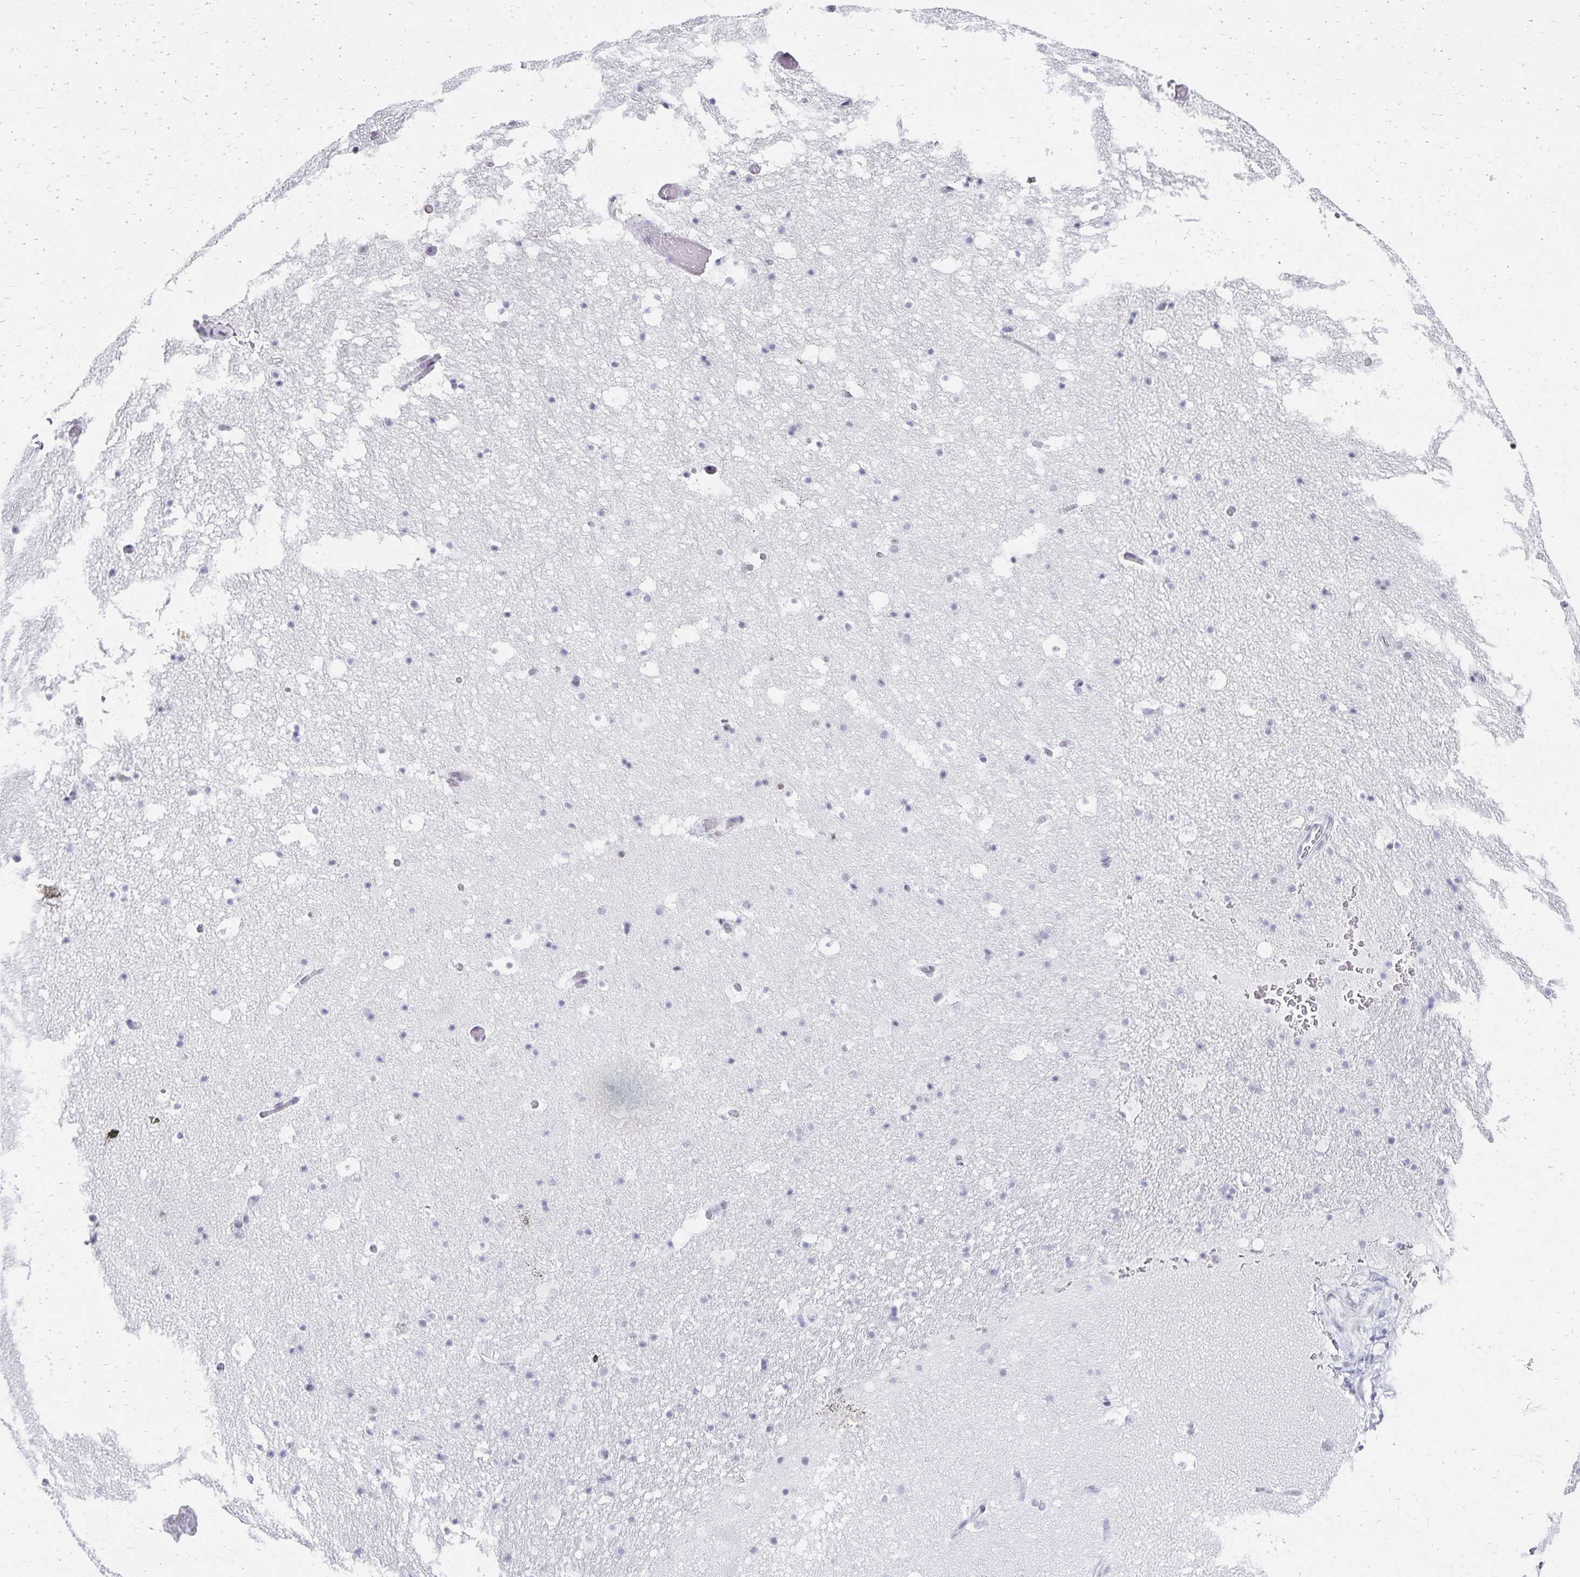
{"staining": {"intensity": "weak", "quantity": ">75%", "location": "nuclear"}, "tissue": "hippocampus", "cell_type": "Glial cells", "image_type": "normal", "snomed": [{"axis": "morphology", "description": "Normal tissue, NOS"}, {"axis": "topography", "description": "Hippocampus"}], "caption": "Human hippocampus stained with a brown dye shows weak nuclear positive staining in approximately >75% of glial cells.", "gene": "C20orf85", "patient": {"sex": "male", "age": 26}}